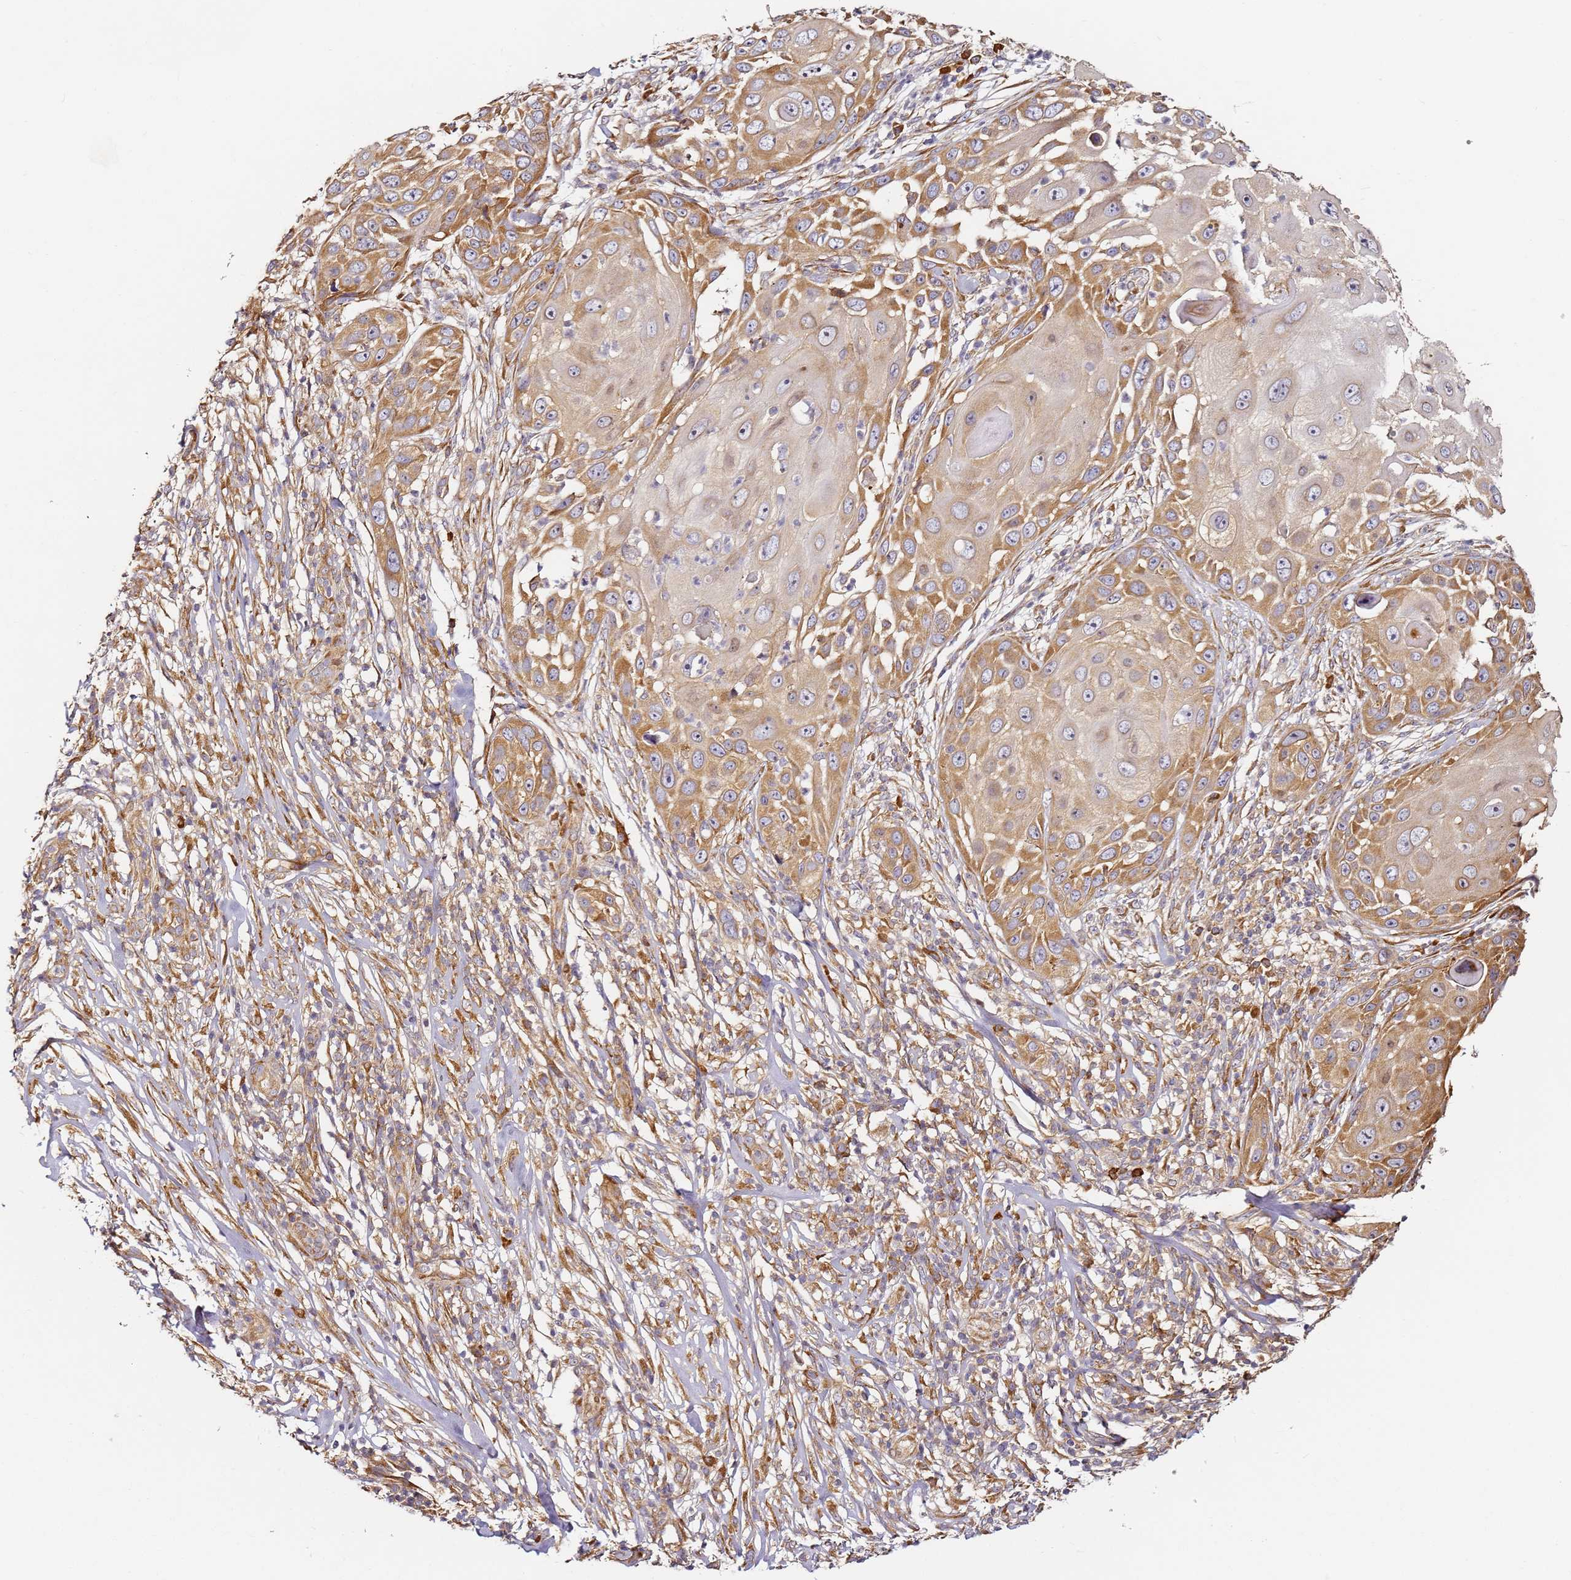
{"staining": {"intensity": "moderate", "quantity": ">75%", "location": "cytoplasmic/membranous"}, "tissue": "skin cancer", "cell_type": "Tumor cells", "image_type": "cancer", "snomed": [{"axis": "morphology", "description": "Squamous cell carcinoma, NOS"}, {"axis": "topography", "description": "Skin"}], "caption": "This image displays immunohistochemistry staining of human skin squamous cell carcinoma, with medium moderate cytoplasmic/membranous staining in about >75% of tumor cells.", "gene": "RPS3A", "patient": {"sex": "female", "age": 44}}